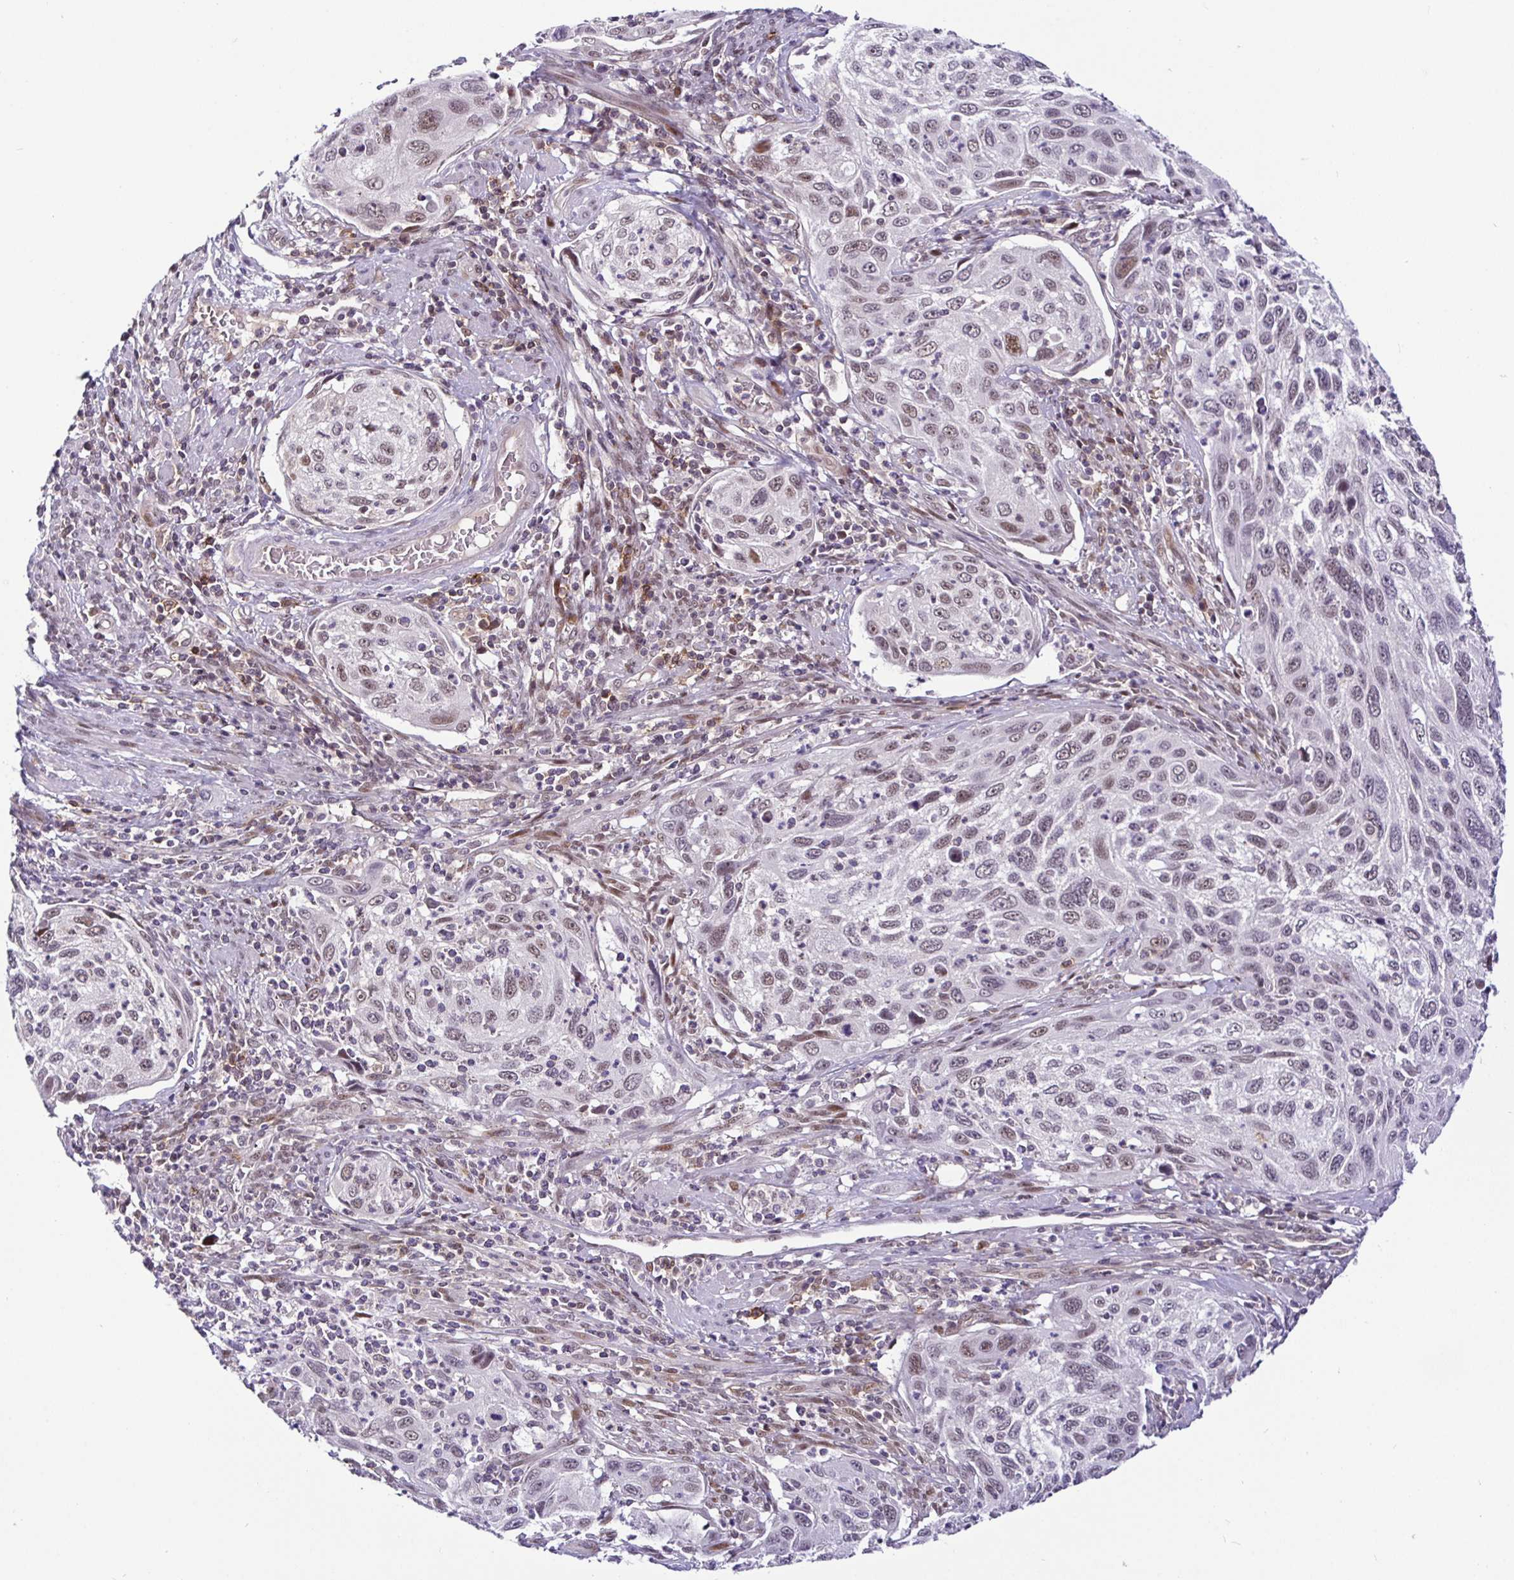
{"staining": {"intensity": "weak", "quantity": ">75%", "location": "nuclear"}, "tissue": "cervical cancer", "cell_type": "Tumor cells", "image_type": "cancer", "snomed": [{"axis": "morphology", "description": "Squamous cell carcinoma, NOS"}, {"axis": "topography", "description": "Cervix"}], "caption": "Immunohistochemistry (DAB (3,3'-diaminobenzidine)) staining of human cervical cancer shows weak nuclear protein staining in approximately >75% of tumor cells.", "gene": "NUP188", "patient": {"sex": "female", "age": 70}}